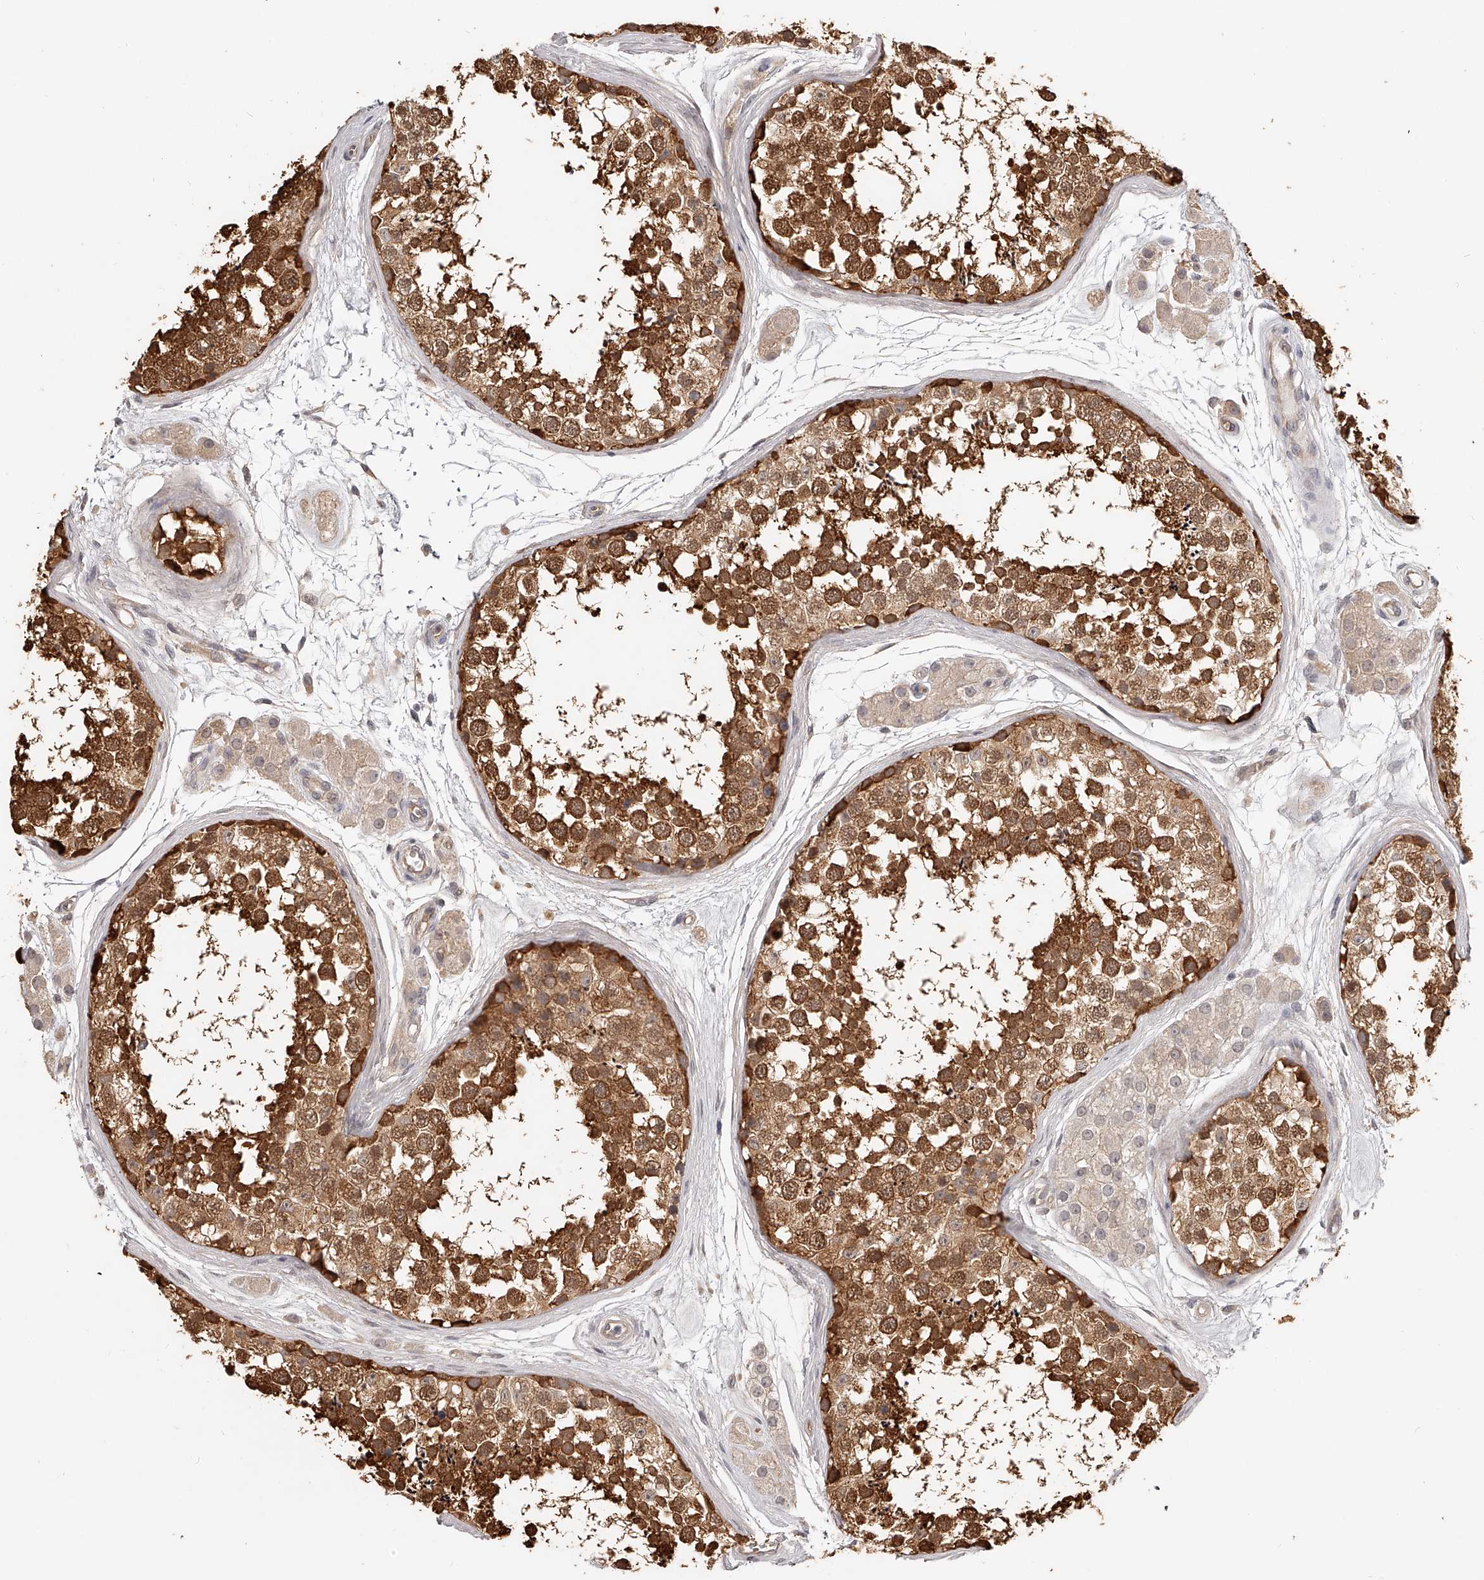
{"staining": {"intensity": "strong", "quantity": "25%-75%", "location": "cytoplasmic/membranous"}, "tissue": "testis", "cell_type": "Cells in seminiferous ducts", "image_type": "normal", "snomed": [{"axis": "morphology", "description": "Normal tissue, NOS"}, {"axis": "topography", "description": "Testis"}], "caption": "Immunohistochemical staining of unremarkable testis demonstrates strong cytoplasmic/membranous protein staining in about 25%-75% of cells in seminiferous ducts. Nuclei are stained in blue.", "gene": "ZNF582", "patient": {"sex": "male", "age": 56}}